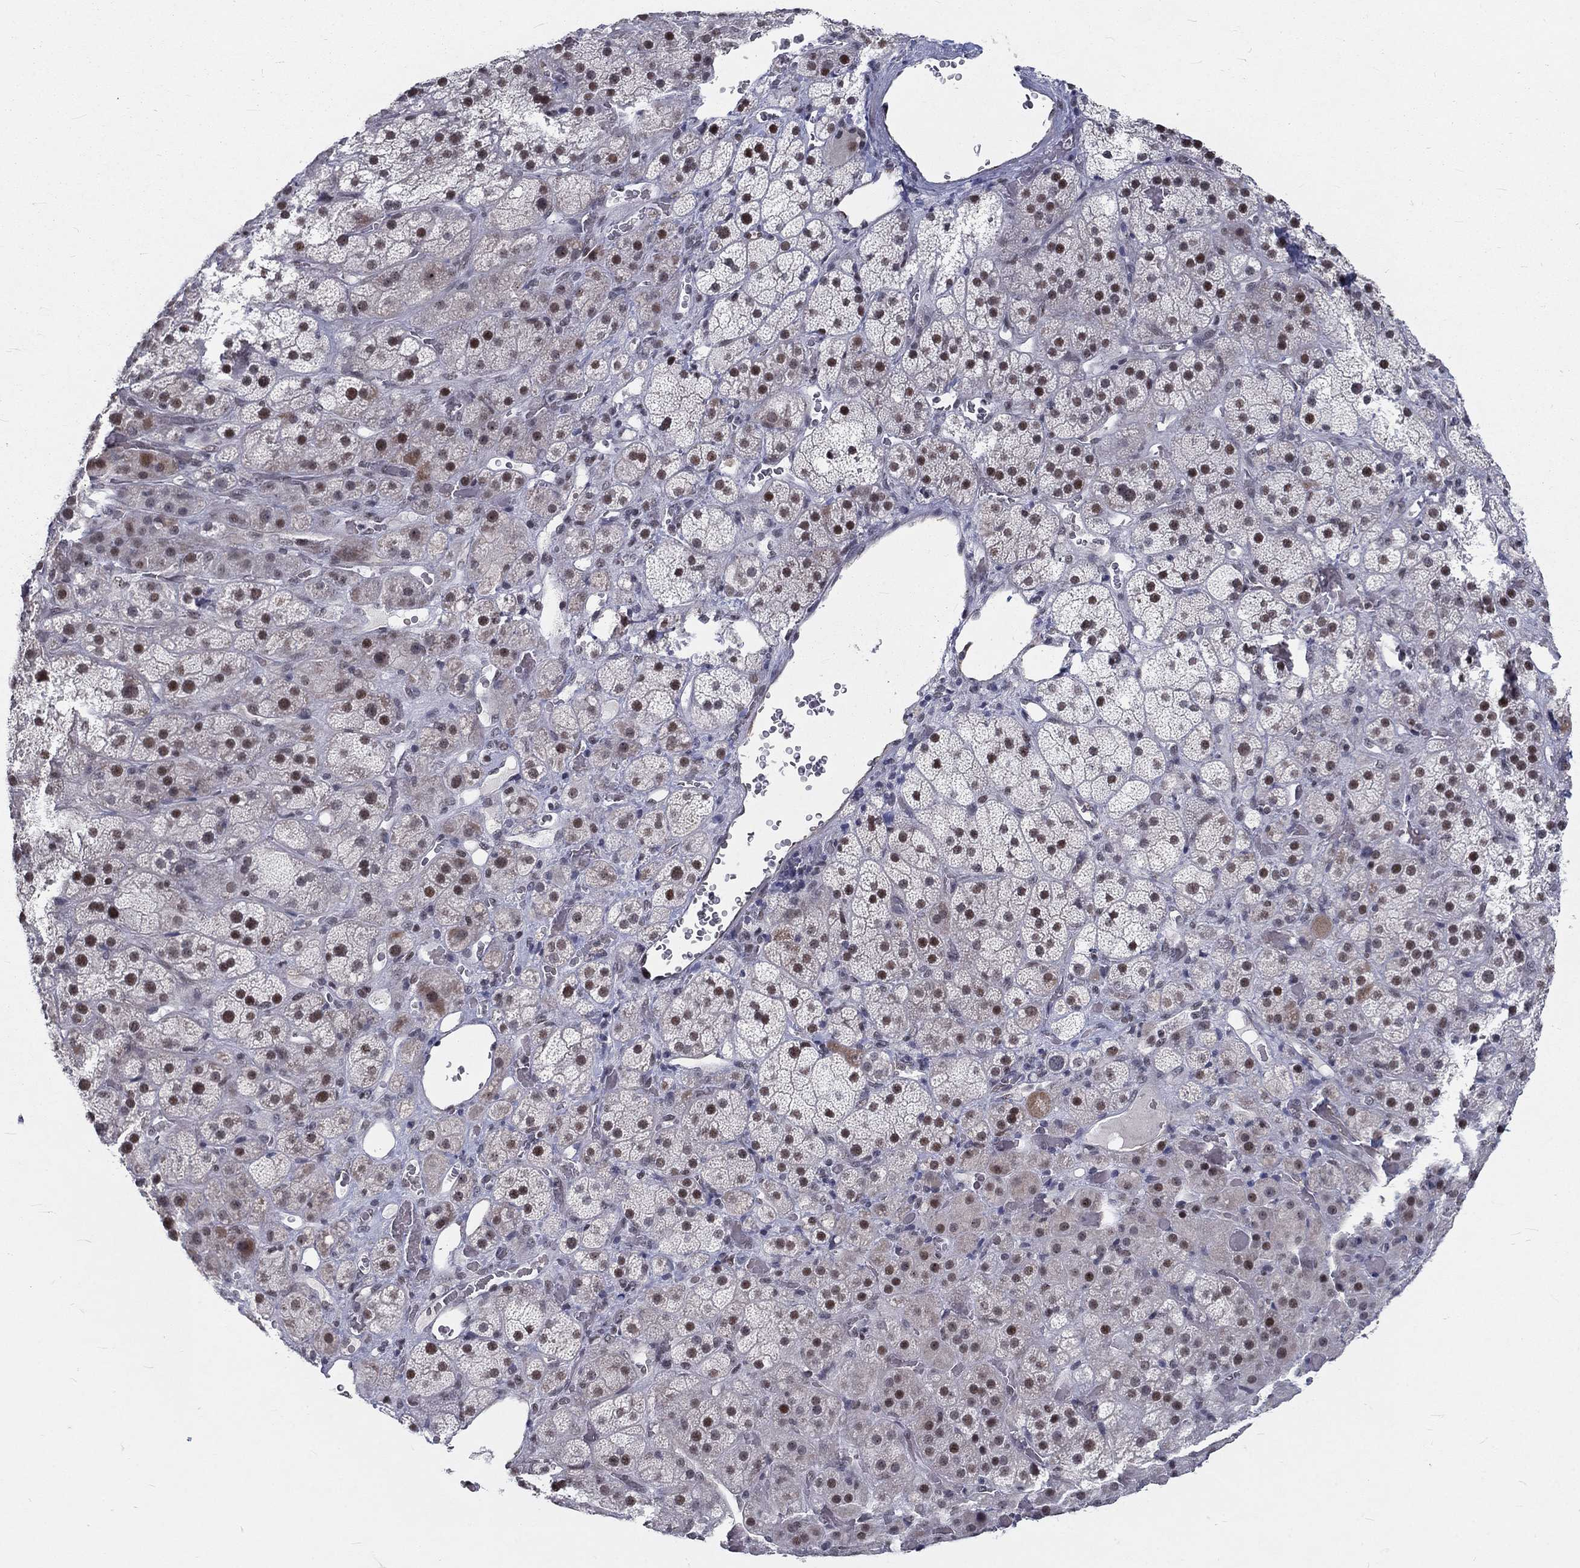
{"staining": {"intensity": "moderate", "quantity": "25%-75%", "location": "nuclear"}, "tissue": "adrenal gland", "cell_type": "Glandular cells", "image_type": "normal", "snomed": [{"axis": "morphology", "description": "Normal tissue, NOS"}, {"axis": "topography", "description": "Adrenal gland"}], "caption": "Protein analysis of benign adrenal gland demonstrates moderate nuclear expression in about 25%-75% of glandular cells. (brown staining indicates protein expression, while blue staining denotes nuclei).", "gene": "ZBED1", "patient": {"sex": "male", "age": 57}}